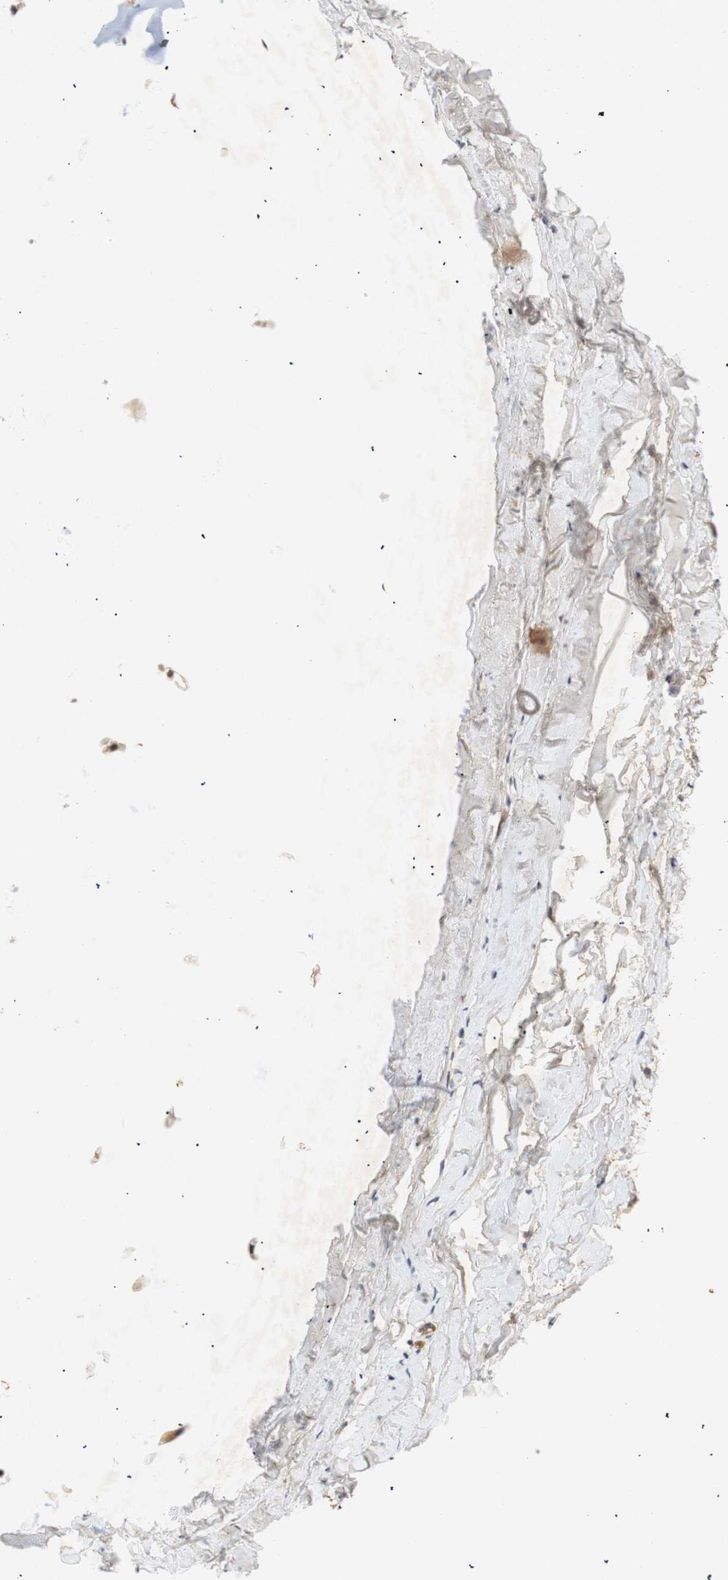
{"staining": {"intensity": "moderate", "quantity": ">75%", "location": "cytoplasmic/membranous"}, "tissue": "adipose tissue", "cell_type": "Adipocytes", "image_type": "normal", "snomed": [{"axis": "morphology", "description": "Normal tissue, NOS"}, {"axis": "topography", "description": "Bronchus"}], "caption": "A micrograph of adipose tissue stained for a protein demonstrates moderate cytoplasmic/membranous brown staining in adipocytes. Nuclei are stained in blue.", "gene": "PKN1", "patient": {"sex": "female", "age": 73}}